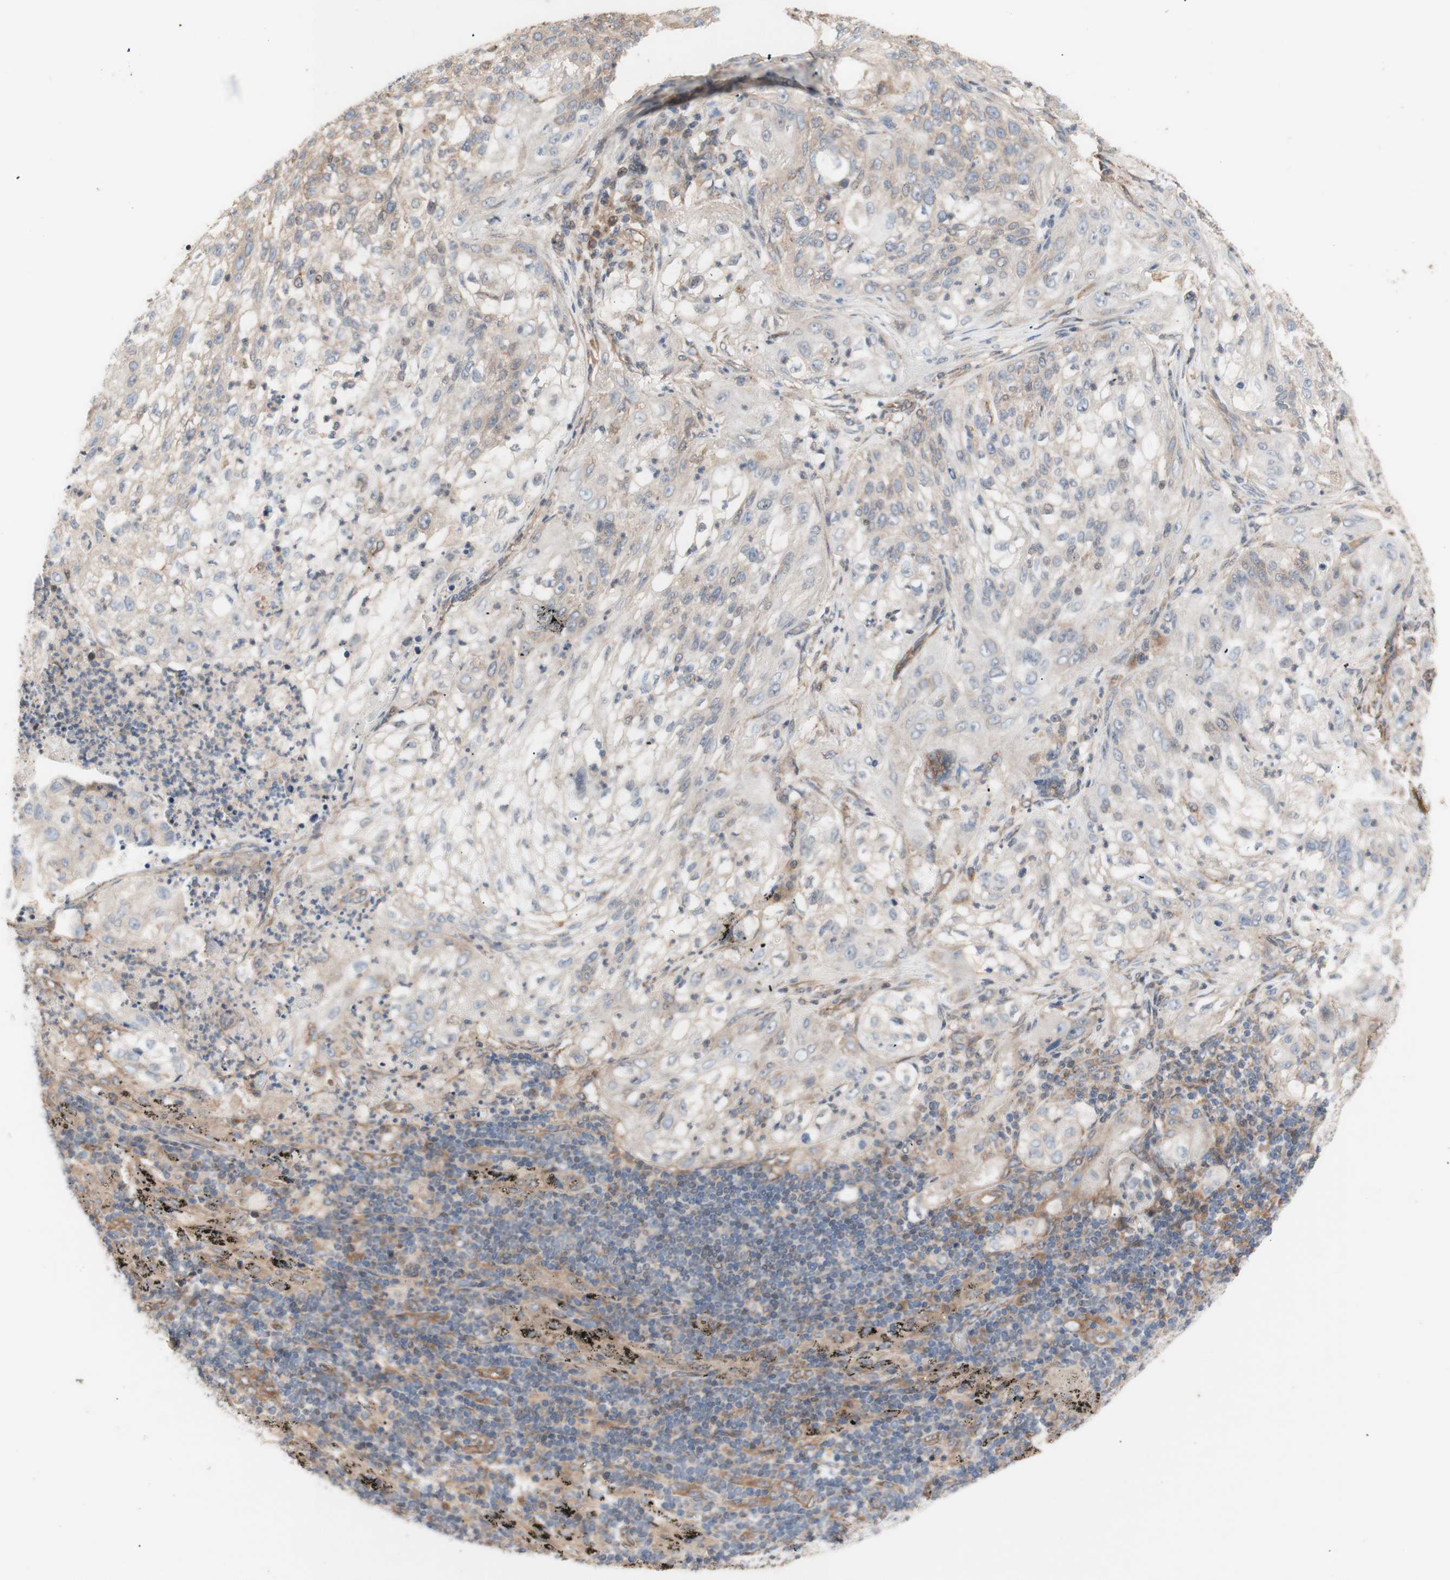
{"staining": {"intensity": "weak", "quantity": "<25%", "location": "cytoplasmic/membranous"}, "tissue": "lung cancer", "cell_type": "Tumor cells", "image_type": "cancer", "snomed": [{"axis": "morphology", "description": "Inflammation, NOS"}, {"axis": "morphology", "description": "Squamous cell carcinoma, NOS"}, {"axis": "topography", "description": "Lymph node"}, {"axis": "topography", "description": "Soft tissue"}, {"axis": "topography", "description": "Lung"}], "caption": "There is no significant staining in tumor cells of lung cancer (squamous cell carcinoma).", "gene": "DYNLRB1", "patient": {"sex": "male", "age": 66}}